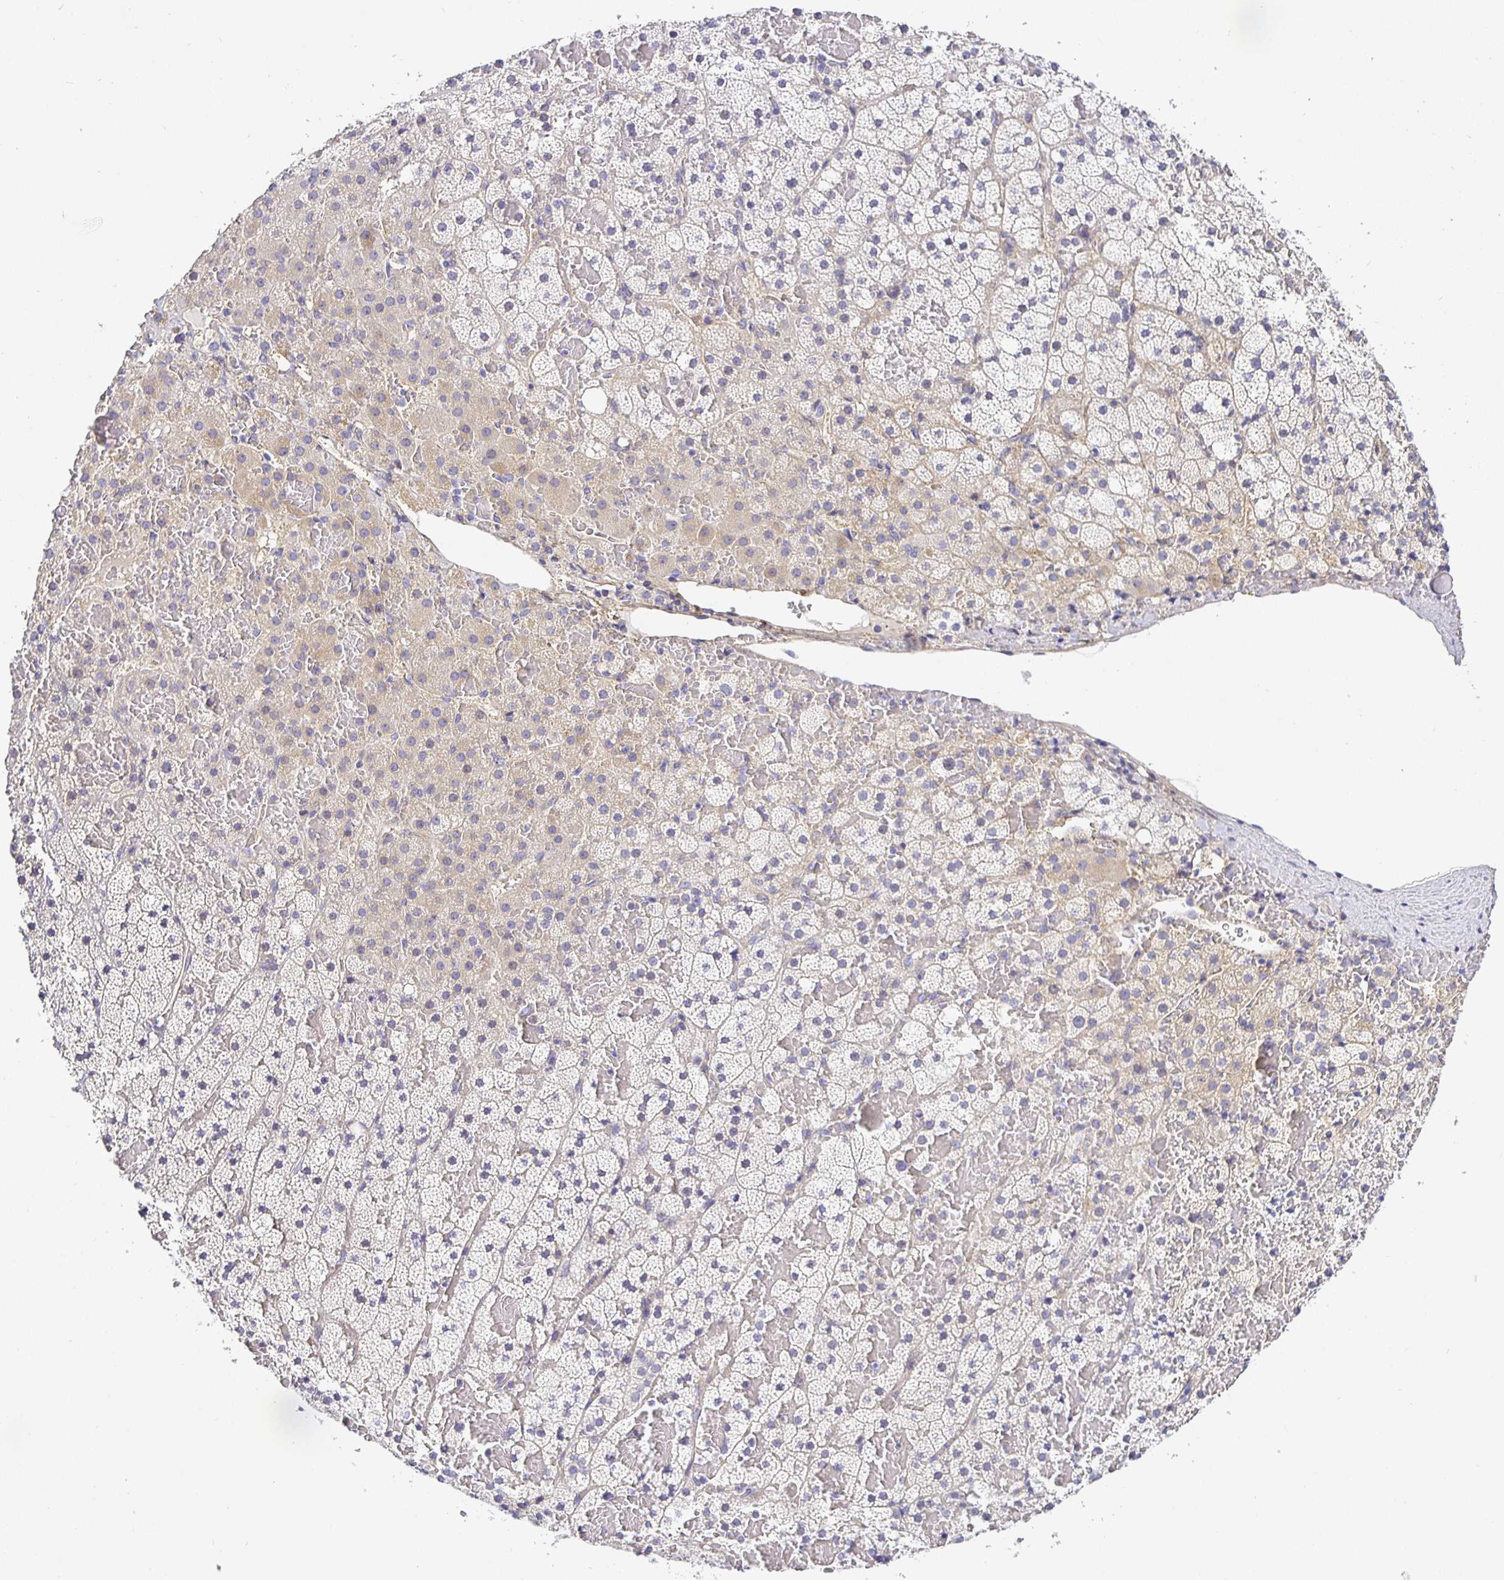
{"staining": {"intensity": "weak", "quantity": "<25%", "location": "cytoplasmic/membranous"}, "tissue": "adrenal gland", "cell_type": "Glandular cells", "image_type": "normal", "snomed": [{"axis": "morphology", "description": "Normal tissue, NOS"}, {"axis": "topography", "description": "Adrenal gland"}], "caption": "Glandular cells show no significant expression in normal adrenal gland. The staining was performed using DAB (3,3'-diaminobenzidine) to visualize the protein expression in brown, while the nuclei were stained in blue with hematoxylin (Magnification: 20x).", "gene": "OPALIN", "patient": {"sex": "male", "age": 53}}